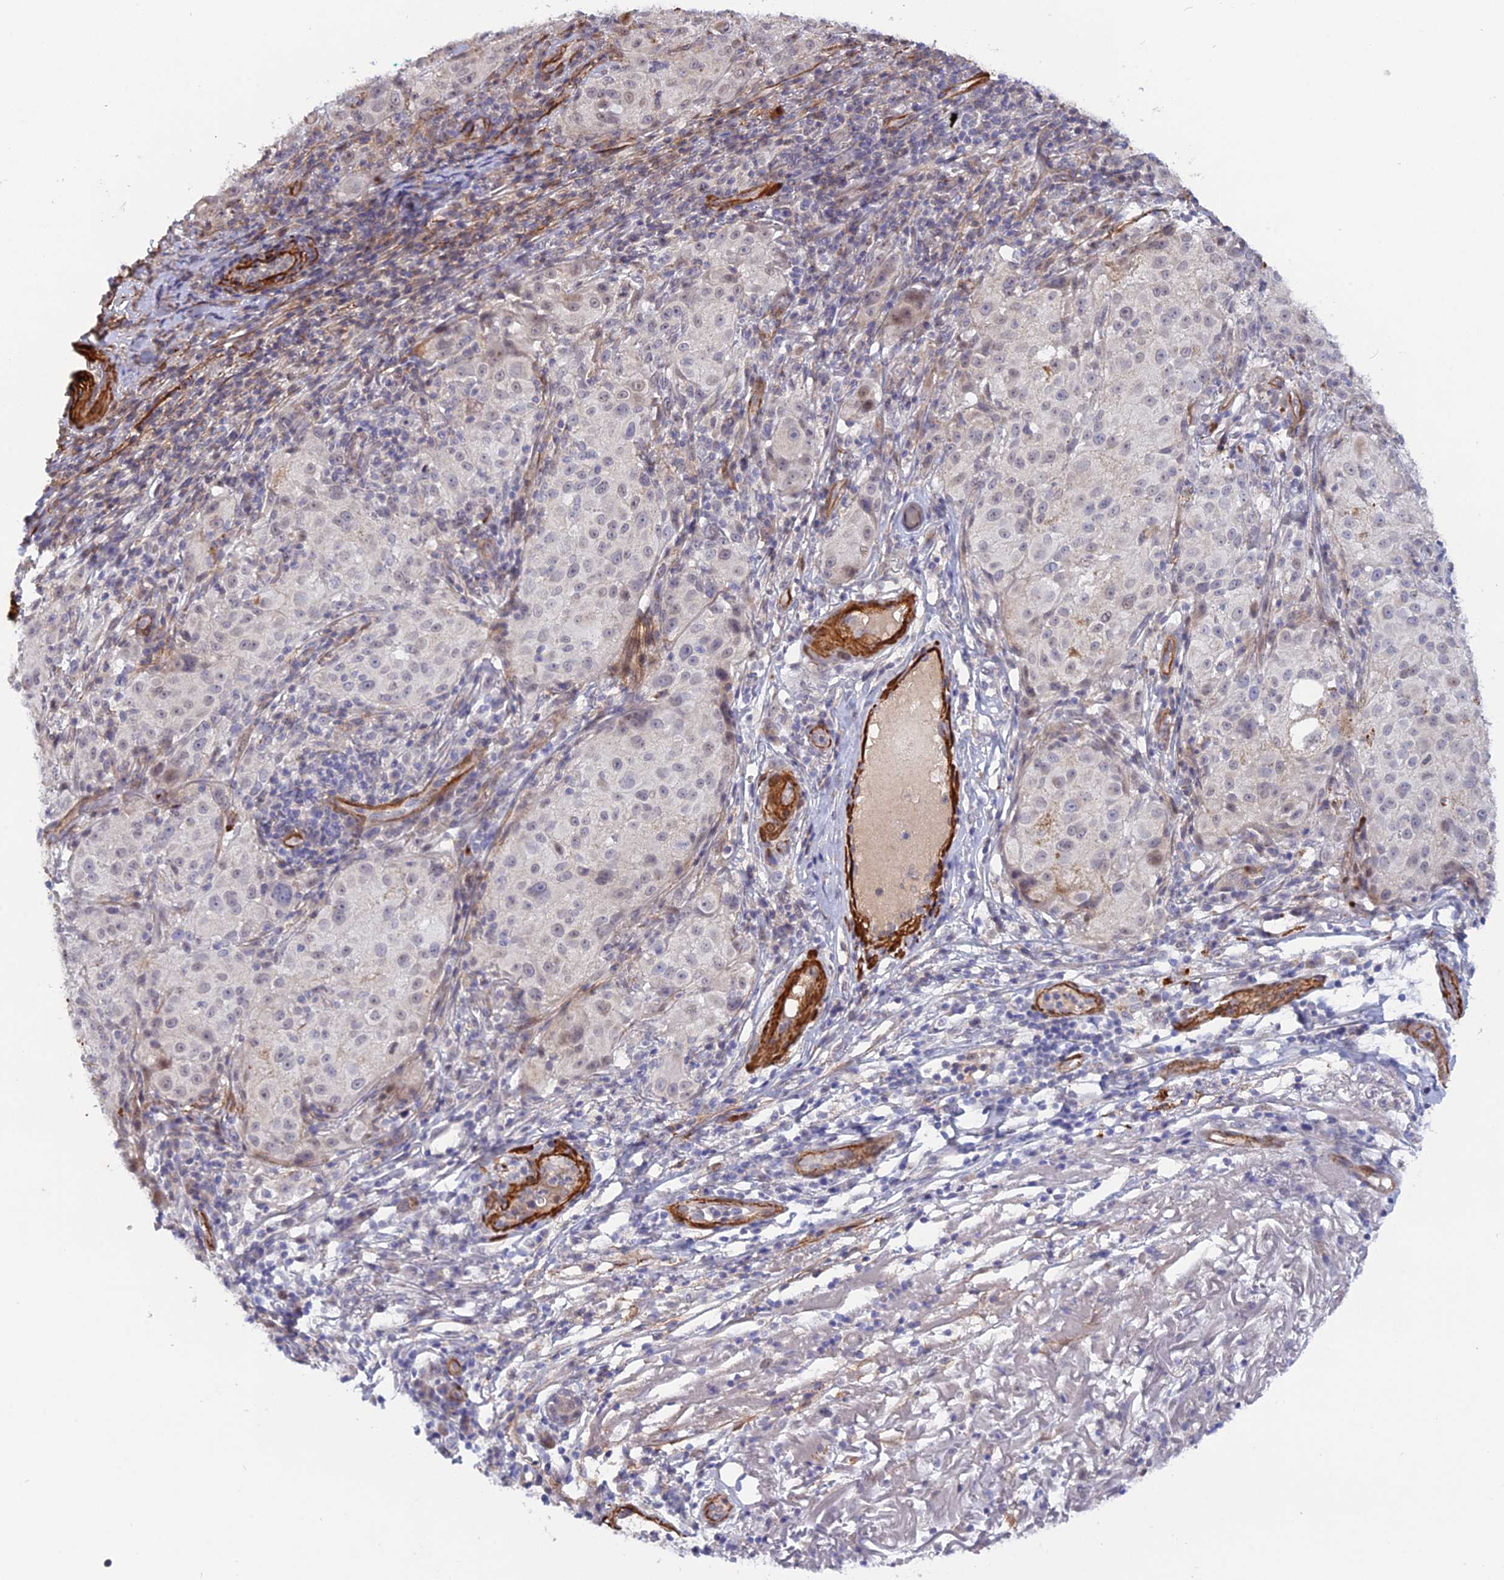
{"staining": {"intensity": "negative", "quantity": "none", "location": "none"}, "tissue": "melanoma", "cell_type": "Tumor cells", "image_type": "cancer", "snomed": [{"axis": "morphology", "description": "Necrosis, NOS"}, {"axis": "morphology", "description": "Malignant melanoma, NOS"}, {"axis": "topography", "description": "Skin"}], "caption": "This photomicrograph is of melanoma stained with IHC to label a protein in brown with the nuclei are counter-stained blue. There is no positivity in tumor cells.", "gene": "CCDC154", "patient": {"sex": "female", "age": 87}}